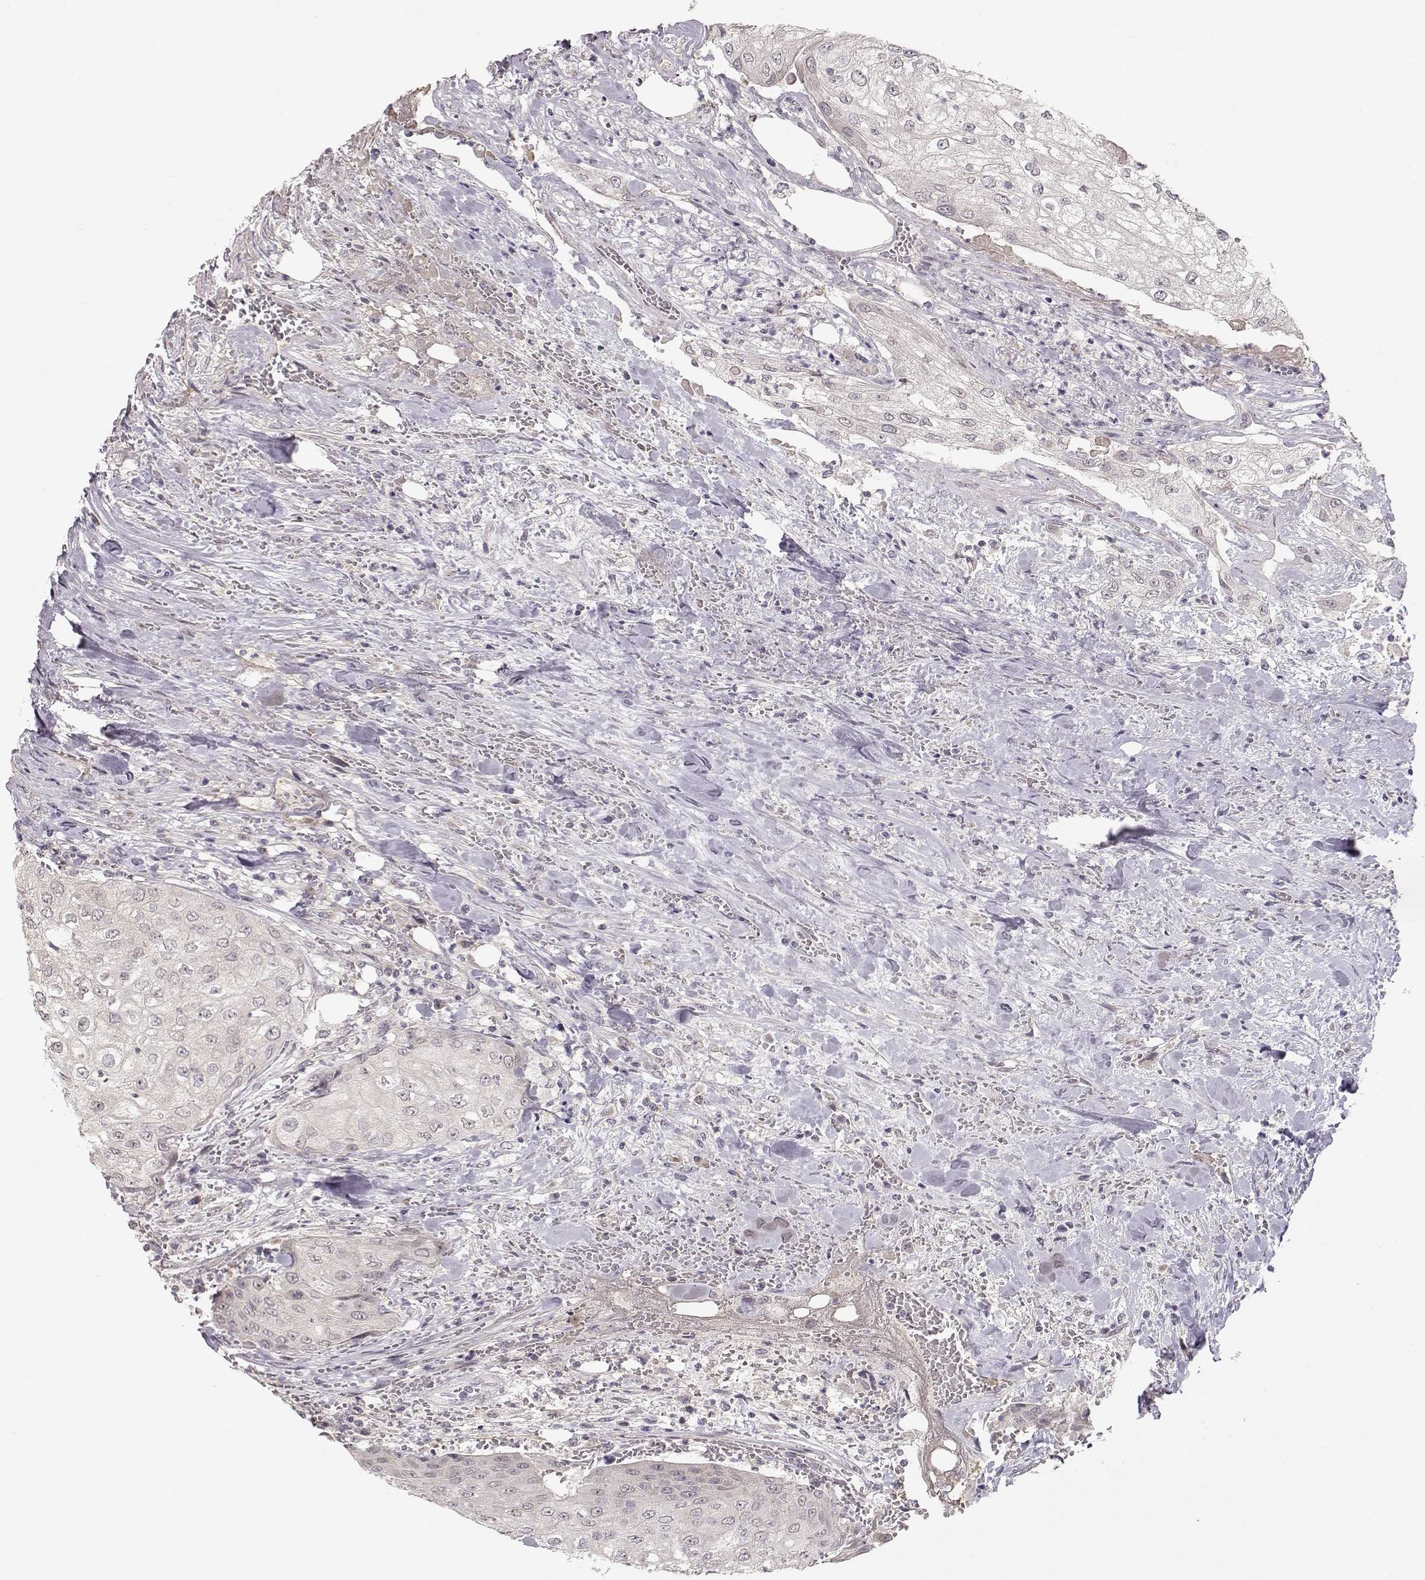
{"staining": {"intensity": "negative", "quantity": "none", "location": "none"}, "tissue": "urothelial cancer", "cell_type": "Tumor cells", "image_type": "cancer", "snomed": [{"axis": "morphology", "description": "Urothelial carcinoma, High grade"}, {"axis": "topography", "description": "Urinary bladder"}], "caption": "The micrograph displays no significant positivity in tumor cells of urothelial cancer.", "gene": "PNMT", "patient": {"sex": "male", "age": 62}}